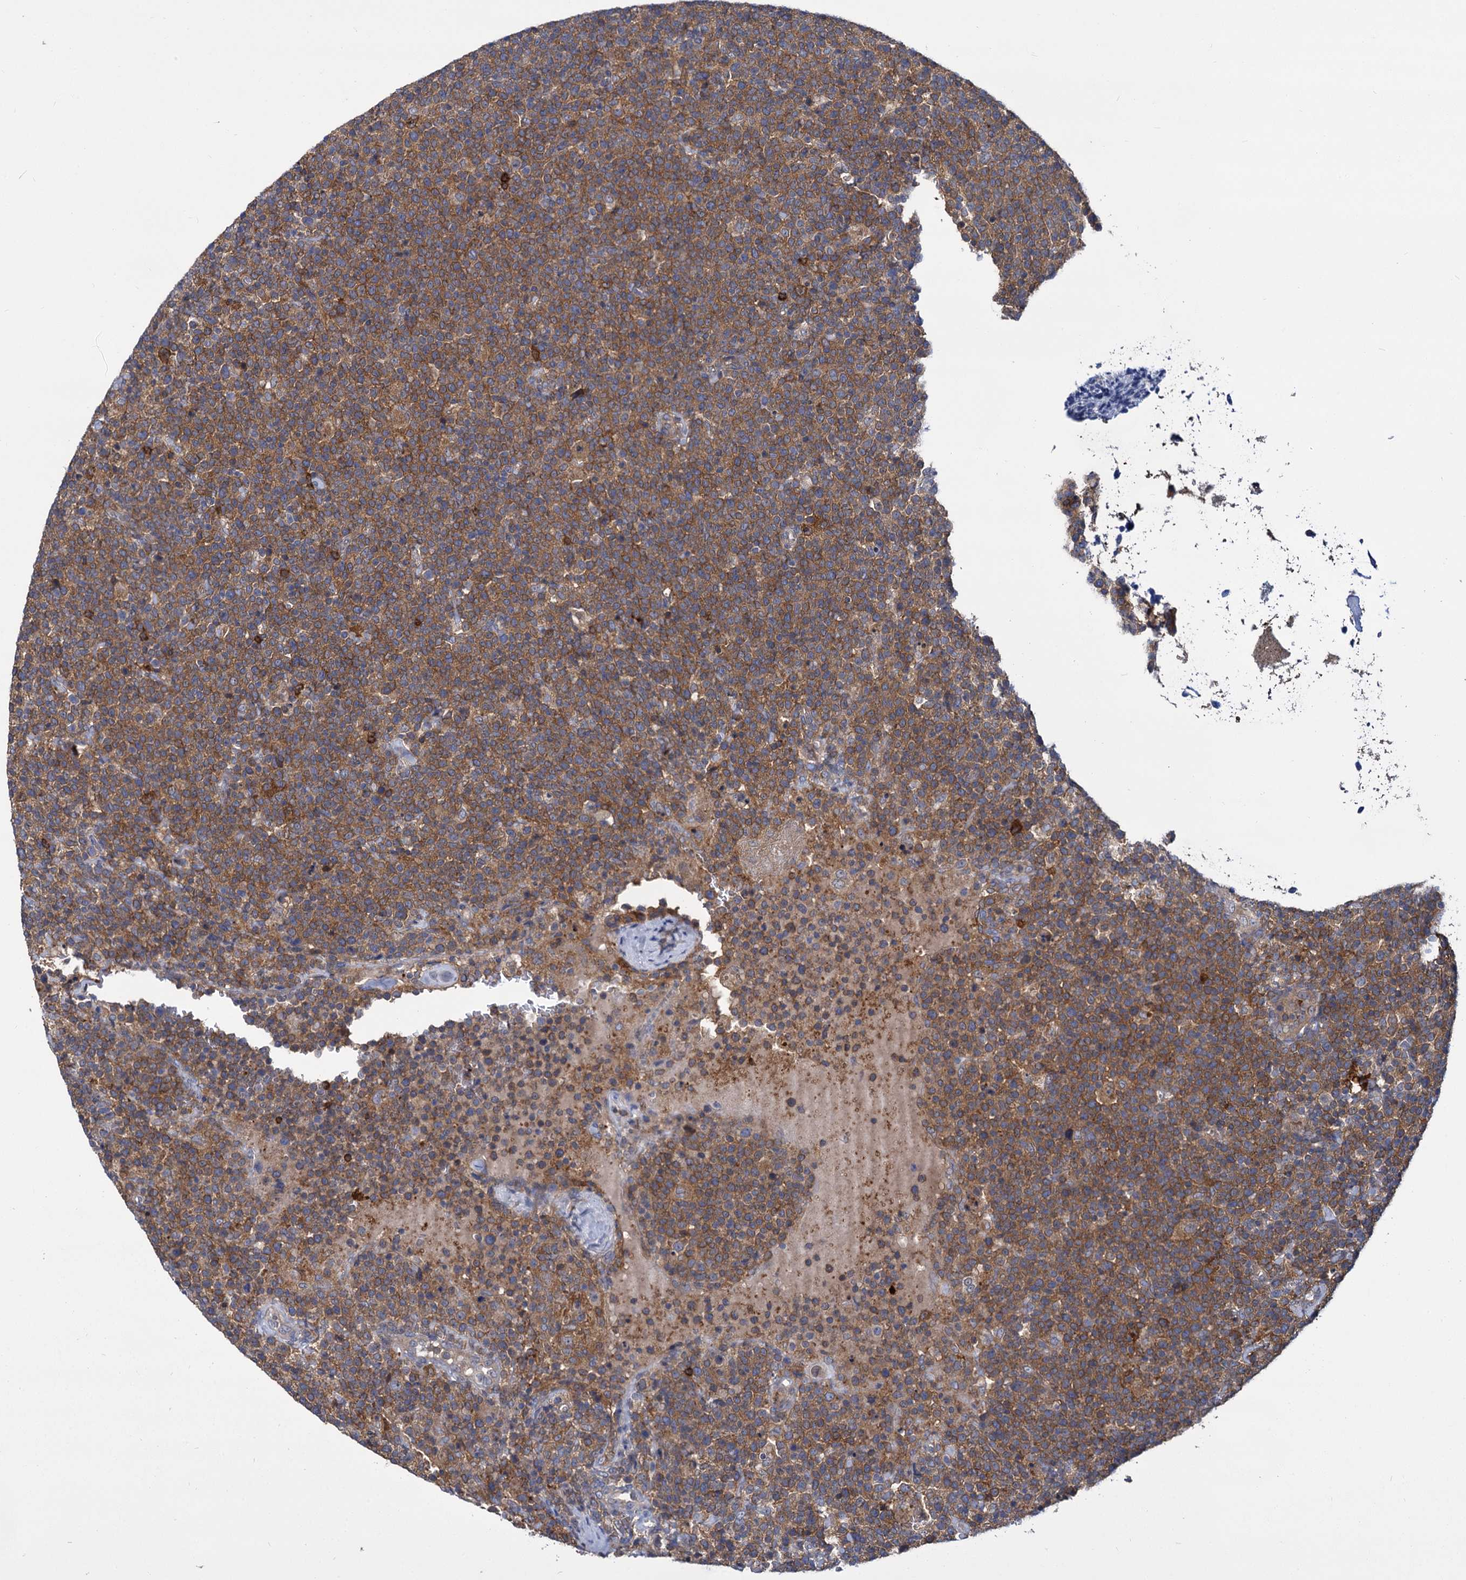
{"staining": {"intensity": "moderate", "quantity": ">75%", "location": "cytoplasmic/membranous"}, "tissue": "lymphoma", "cell_type": "Tumor cells", "image_type": "cancer", "snomed": [{"axis": "morphology", "description": "Malignant lymphoma, non-Hodgkin's type, High grade"}, {"axis": "topography", "description": "Lymph node"}], "caption": "Malignant lymphoma, non-Hodgkin's type (high-grade) was stained to show a protein in brown. There is medium levels of moderate cytoplasmic/membranous expression in about >75% of tumor cells. The protein is stained brown, and the nuclei are stained in blue (DAB IHC with brightfield microscopy, high magnification).", "gene": "GCLC", "patient": {"sex": "male", "age": 61}}